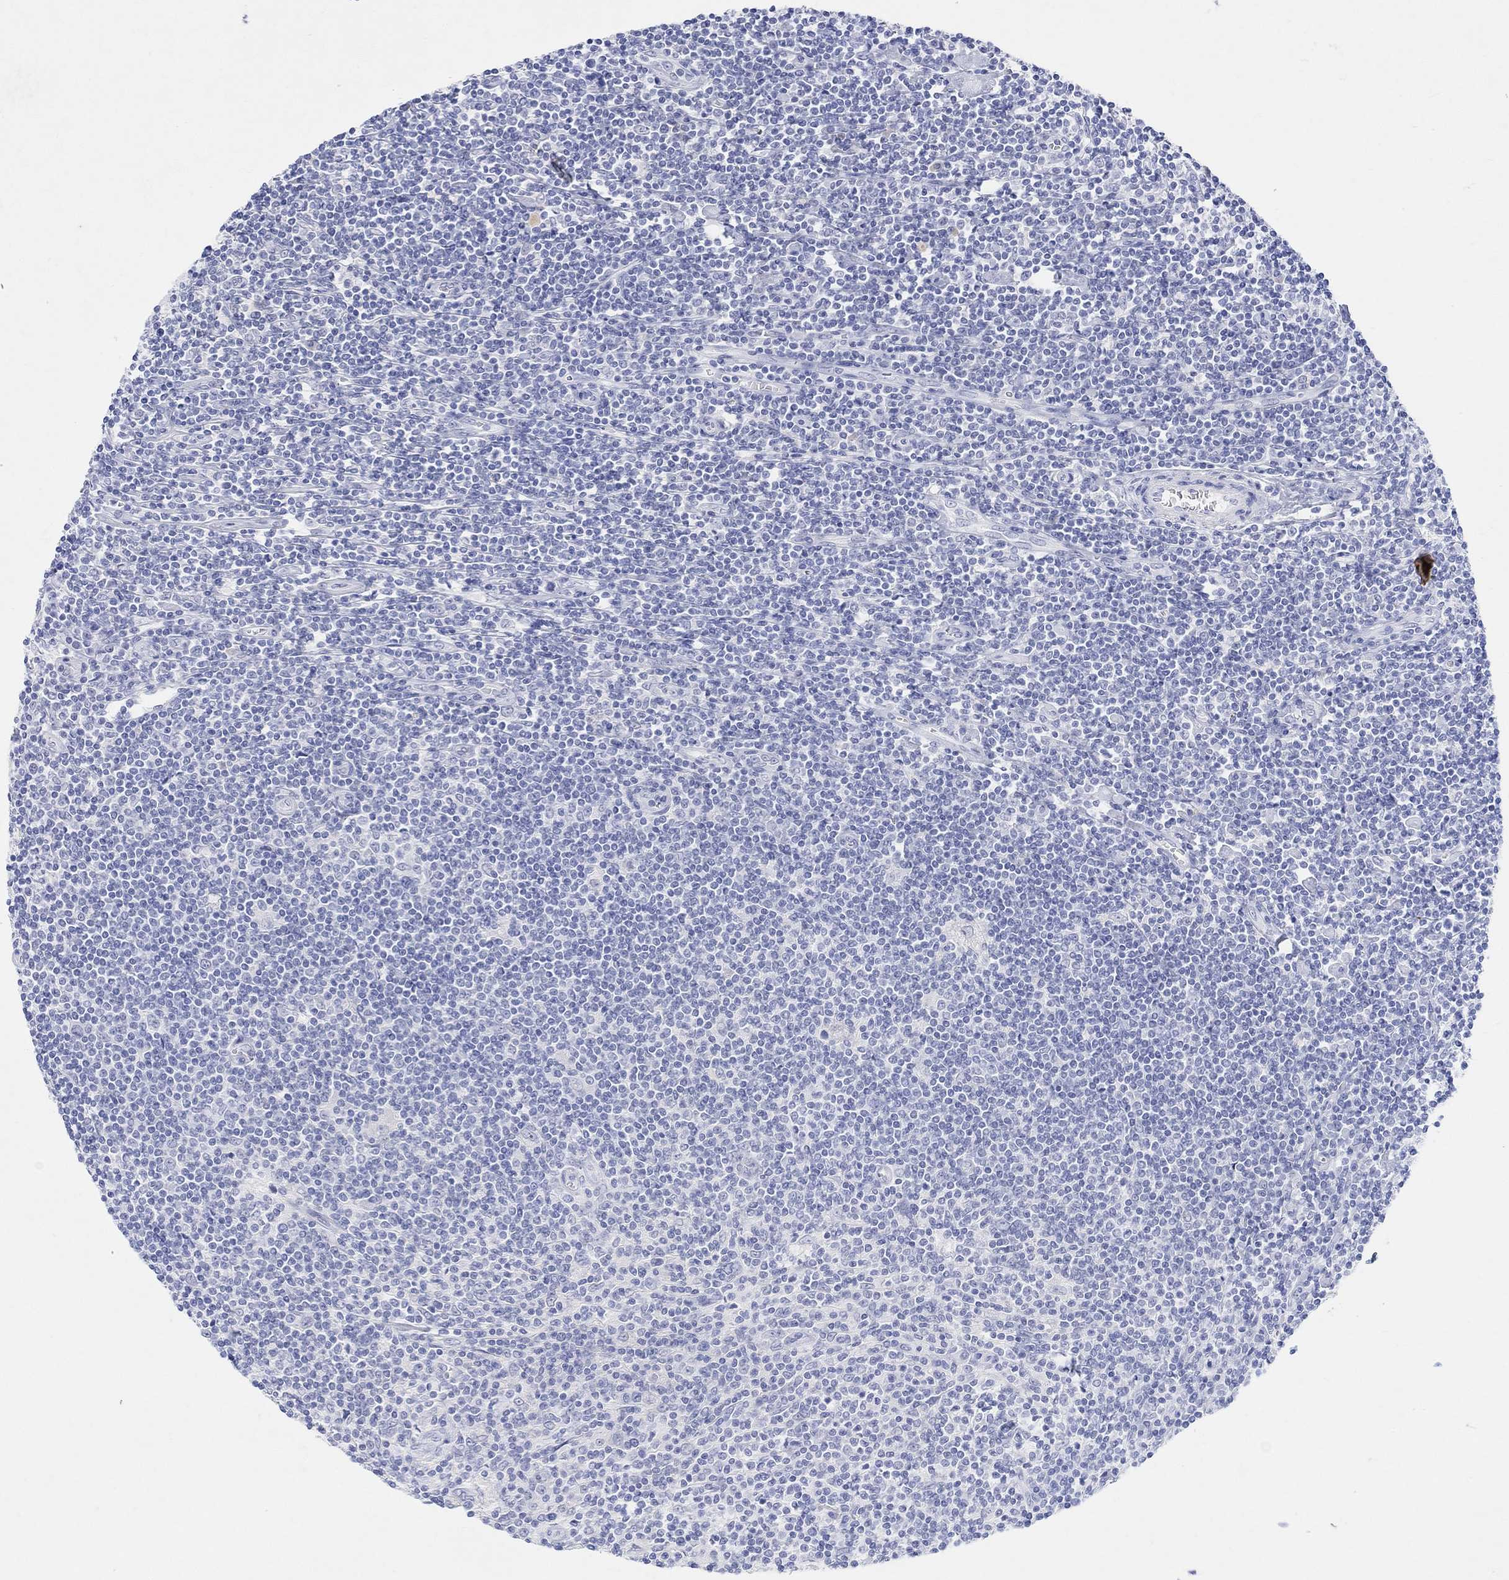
{"staining": {"intensity": "negative", "quantity": "none", "location": "none"}, "tissue": "lymphoma", "cell_type": "Tumor cells", "image_type": "cancer", "snomed": [{"axis": "morphology", "description": "Hodgkin's disease, NOS"}, {"axis": "topography", "description": "Lymph node"}], "caption": "Immunohistochemistry (IHC) image of human lymphoma stained for a protein (brown), which demonstrates no expression in tumor cells.", "gene": "TYR", "patient": {"sex": "male", "age": 40}}